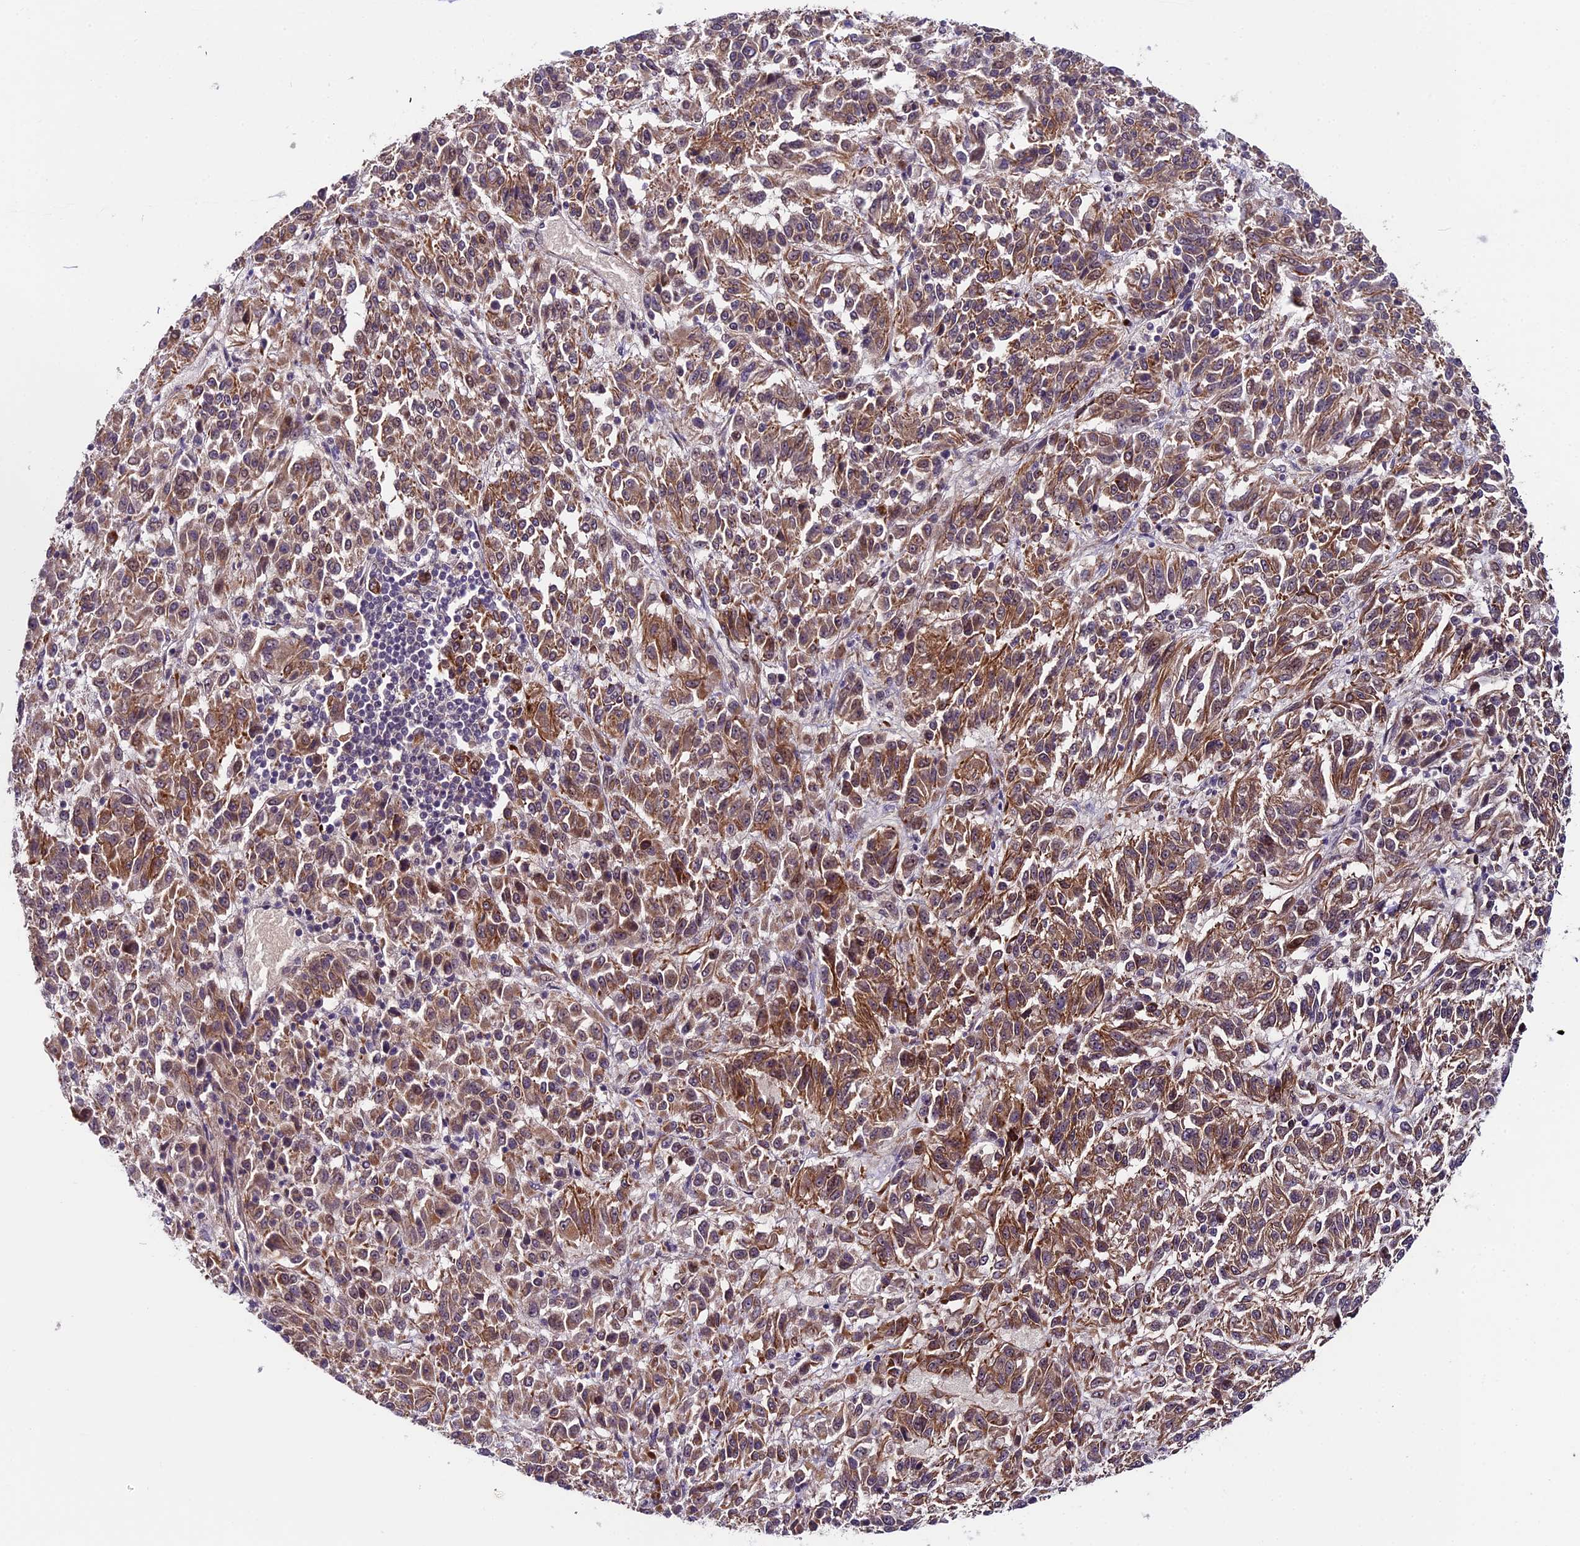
{"staining": {"intensity": "moderate", "quantity": "25%-75%", "location": "cytoplasmic/membranous,nuclear"}, "tissue": "melanoma", "cell_type": "Tumor cells", "image_type": "cancer", "snomed": [{"axis": "morphology", "description": "Malignant melanoma, Metastatic site"}, {"axis": "topography", "description": "Lung"}], "caption": "DAB immunohistochemical staining of malignant melanoma (metastatic site) displays moderate cytoplasmic/membranous and nuclear protein staining in approximately 25%-75% of tumor cells.", "gene": "SIPA1L3", "patient": {"sex": "male", "age": 64}}